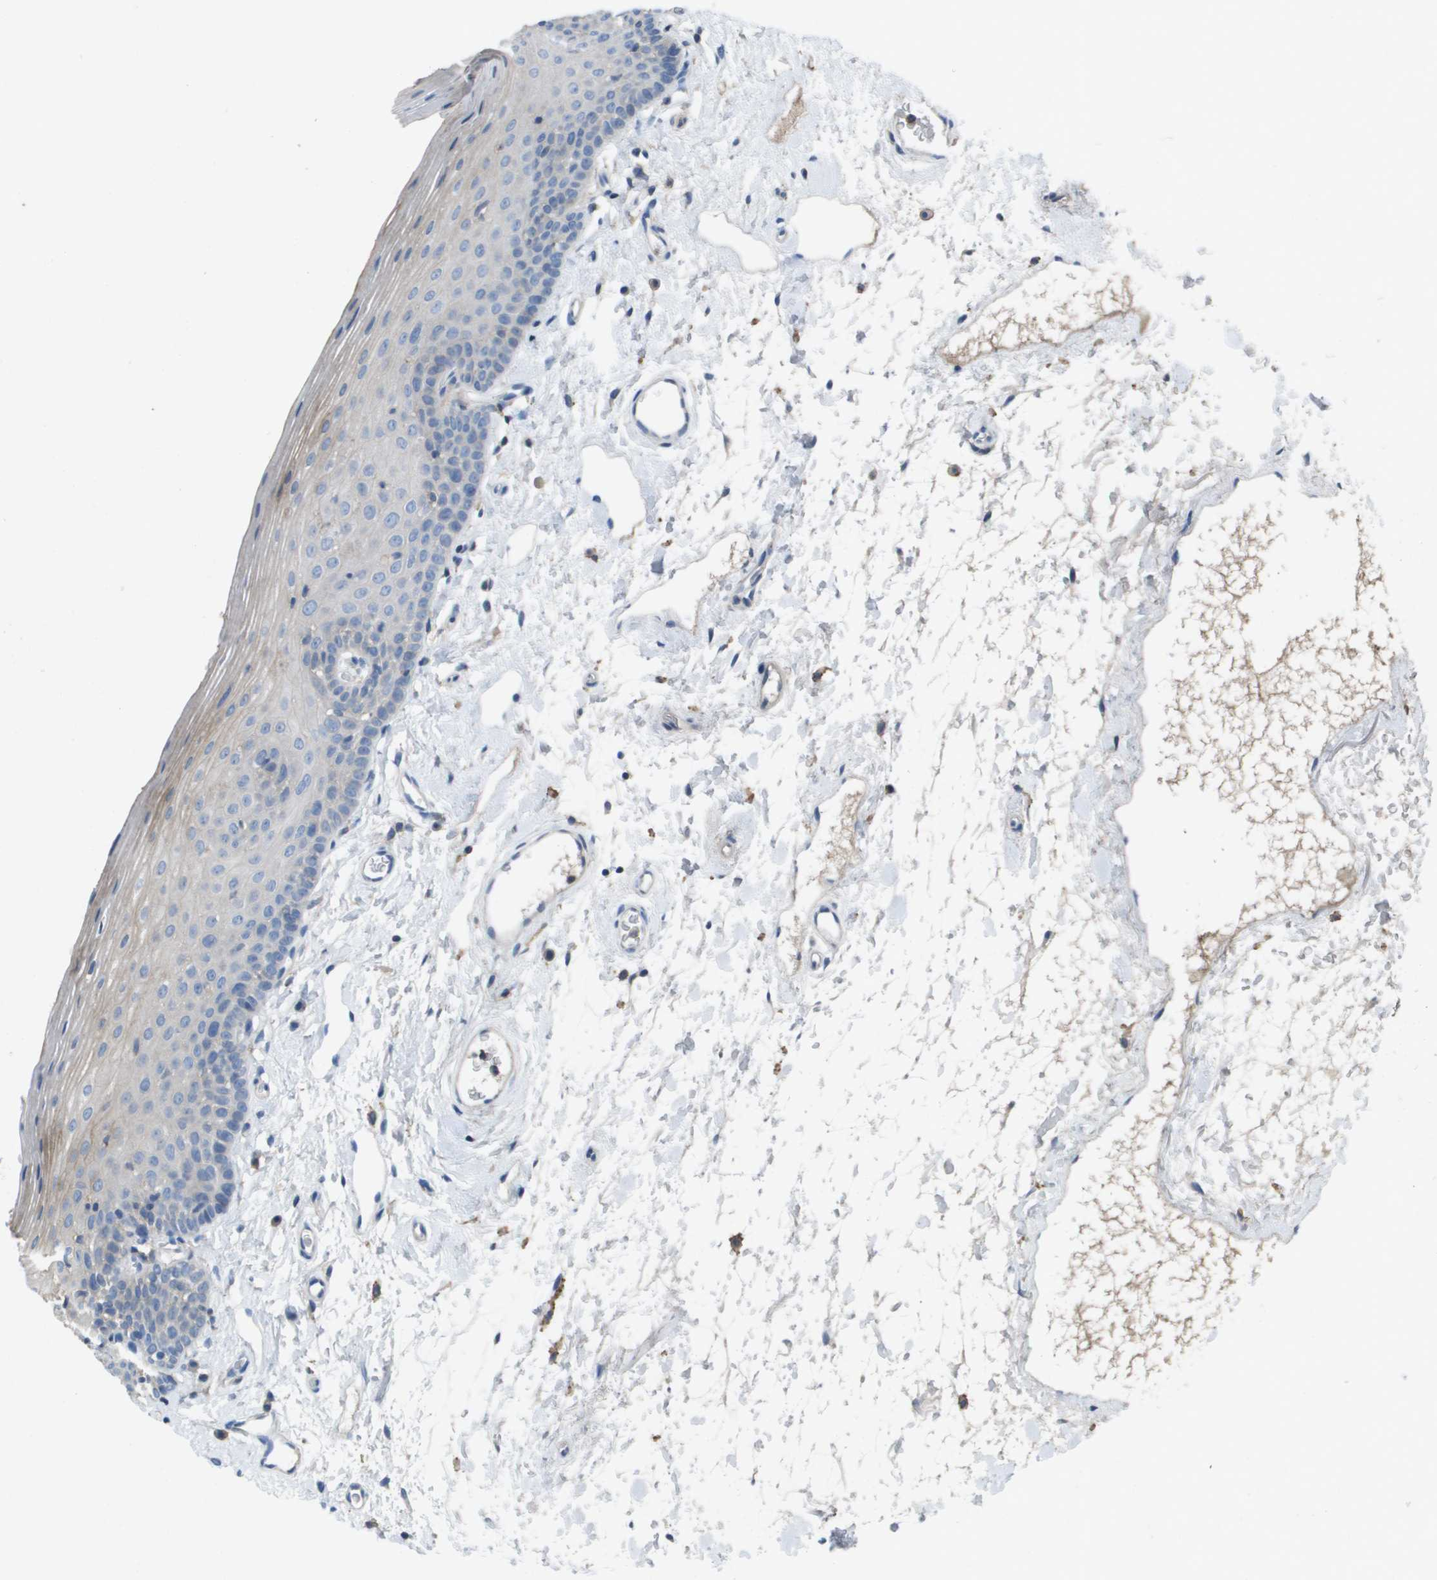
{"staining": {"intensity": "negative", "quantity": "none", "location": "none"}, "tissue": "oral mucosa", "cell_type": "Squamous epithelial cells", "image_type": "normal", "snomed": [{"axis": "morphology", "description": "Normal tissue, NOS"}, {"axis": "topography", "description": "Oral tissue"}], "caption": "Immunohistochemistry (IHC) image of normal oral mucosa: human oral mucosa stained with DAB (3,3'-diaminobenzidine) reveals no significant protein staining in squamous epithelial cells. (DAB (3,3'-diaminobenzidine) immunohistochemistry visualized using brightfield microscopy, high magnification).", "gene": "CLCA4", "patient": {"sex": "male", "age": 66}}